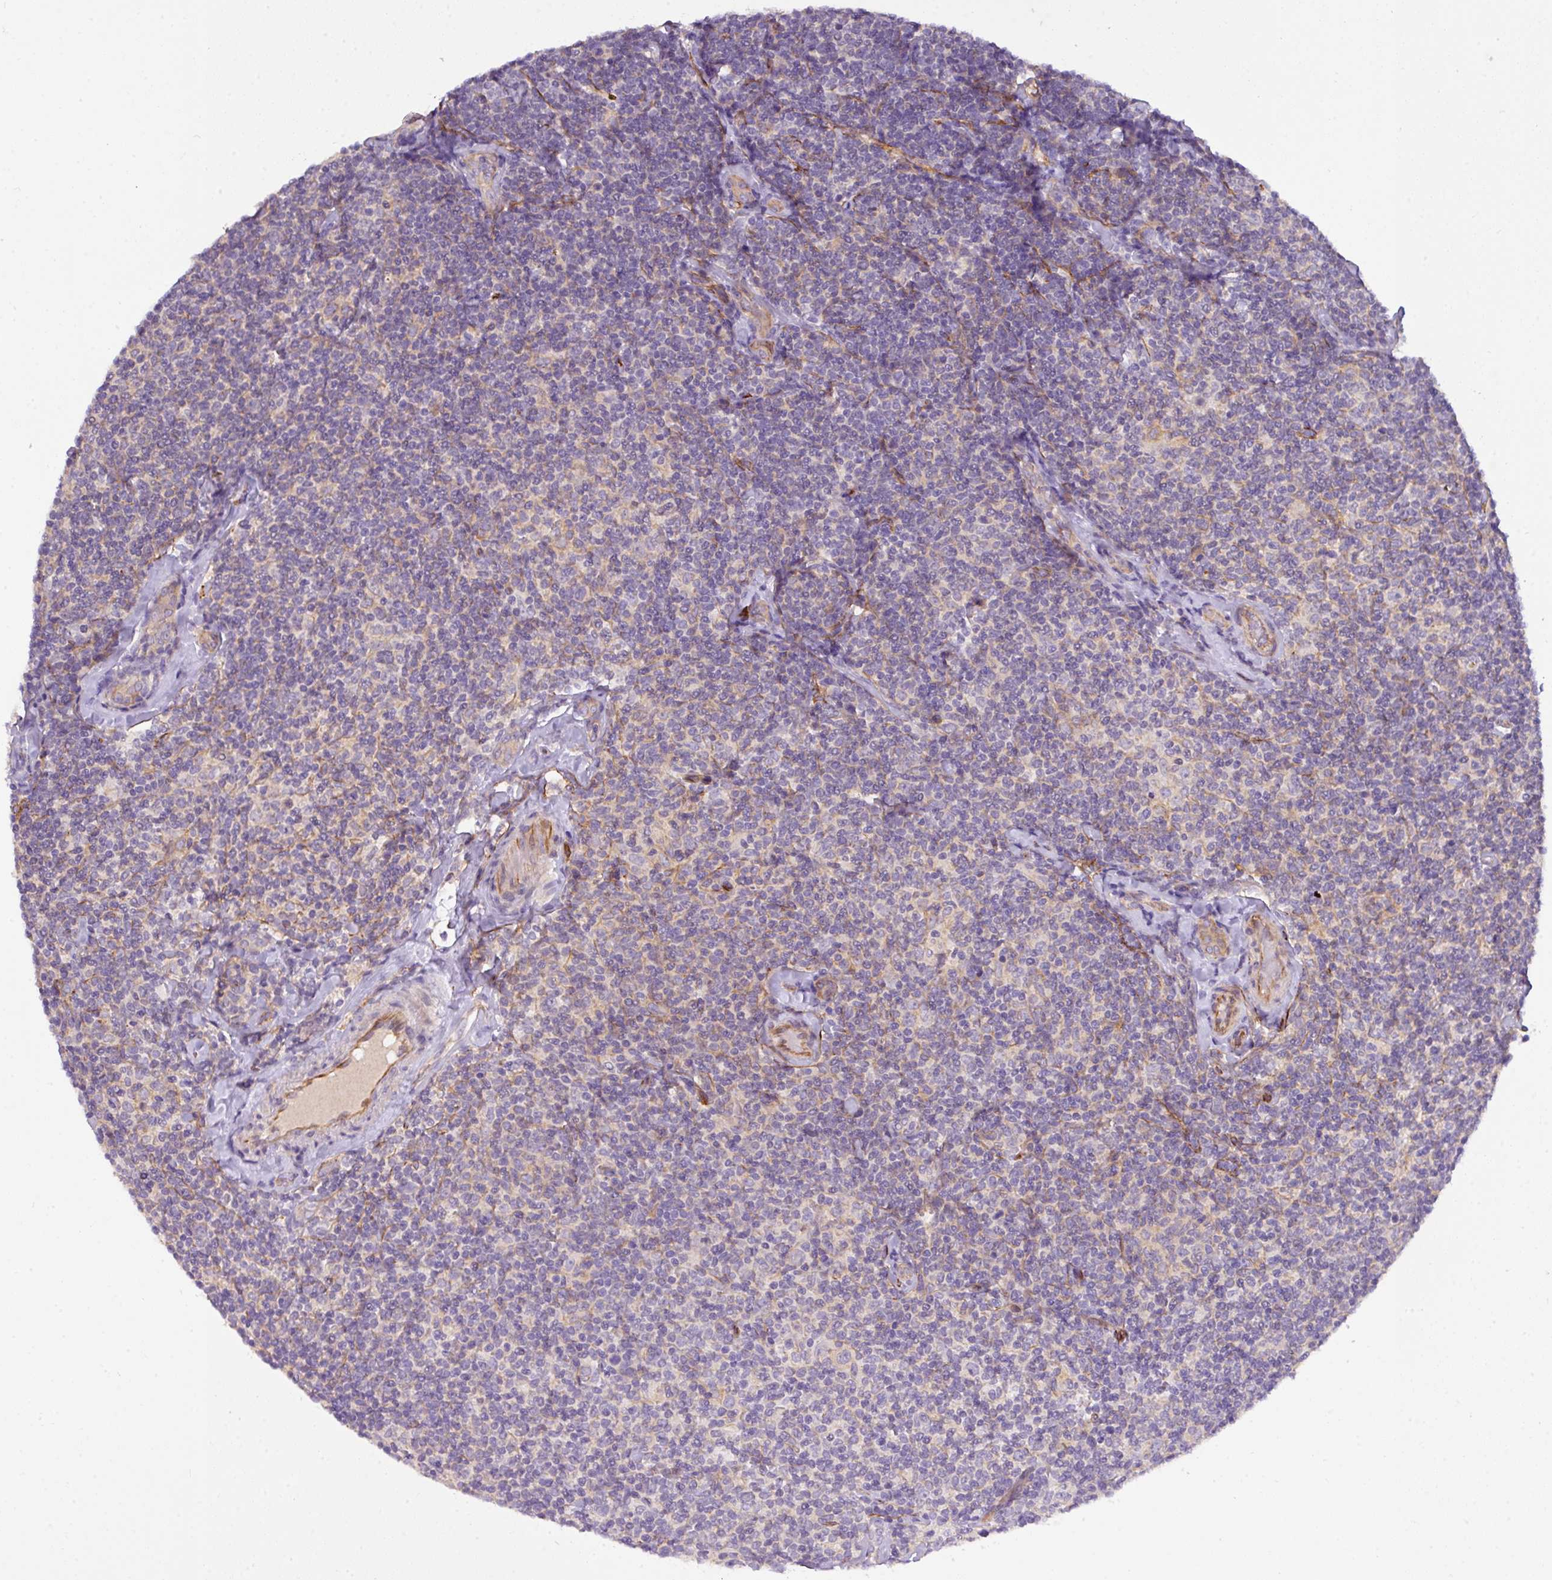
{"staining": {"intensity": "negative", "quantity": "none", "location": "none"}, "tissue": "lymphoma", "cell_type": "Tumor cells", "image_type": "cancer", "snomed": [{"axis": "morphology", "description": "Malignant lymphoma, non-Hodgkin's type, Low grade"}, {"axis": "topography", "description": "Lymph node"}], "caption": "Immunohistochemical staining of low-grade malignant lymphoma, non-Hodgkin's type exhibits no significant expression in tumor cells.", "gene": "PARD6A", "patient": {"sex": "female", "age": 56}}